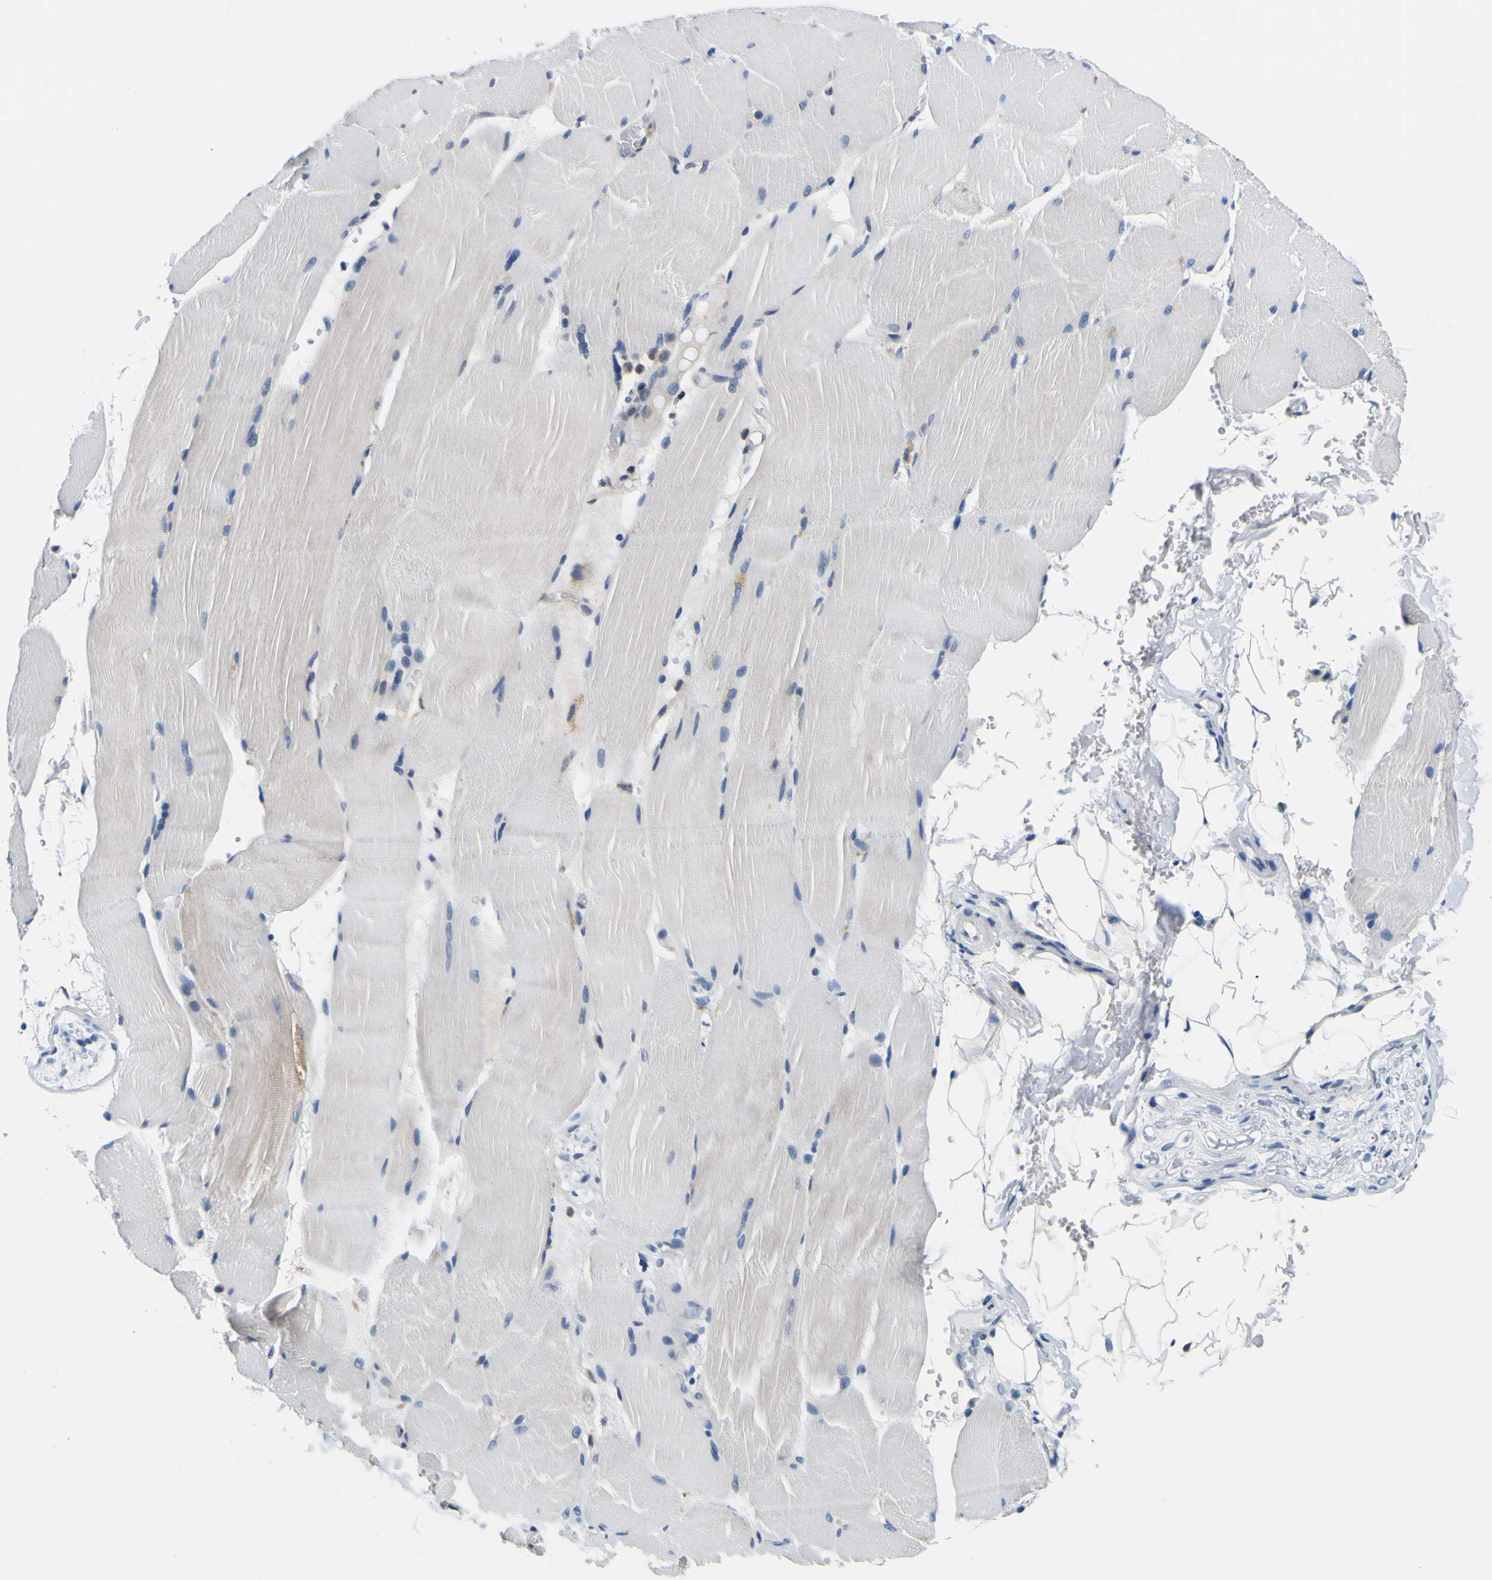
{"staining": {"intensity": "weak", "quantity": "<25%", "location": "cytoplasmic/membranous"}, "tissue": "skeletal muscle", "cell_type": "Myocytes", "image_type": "normal", "snomed": [{"axis": "morphology", "description": "Normal tissue, NOS"}, {"axis": "topography", "description": "Skin"}, {"axis": "topography", "description": "Skeletal muscle"}], "caption": "Skeletal muscle was stained to show a protein in brown. There is no significant expression in myocytes. Nuclei are stained in blue.", "gene": "NLRP3", "patient": {"sex": "male", "age": 83}}